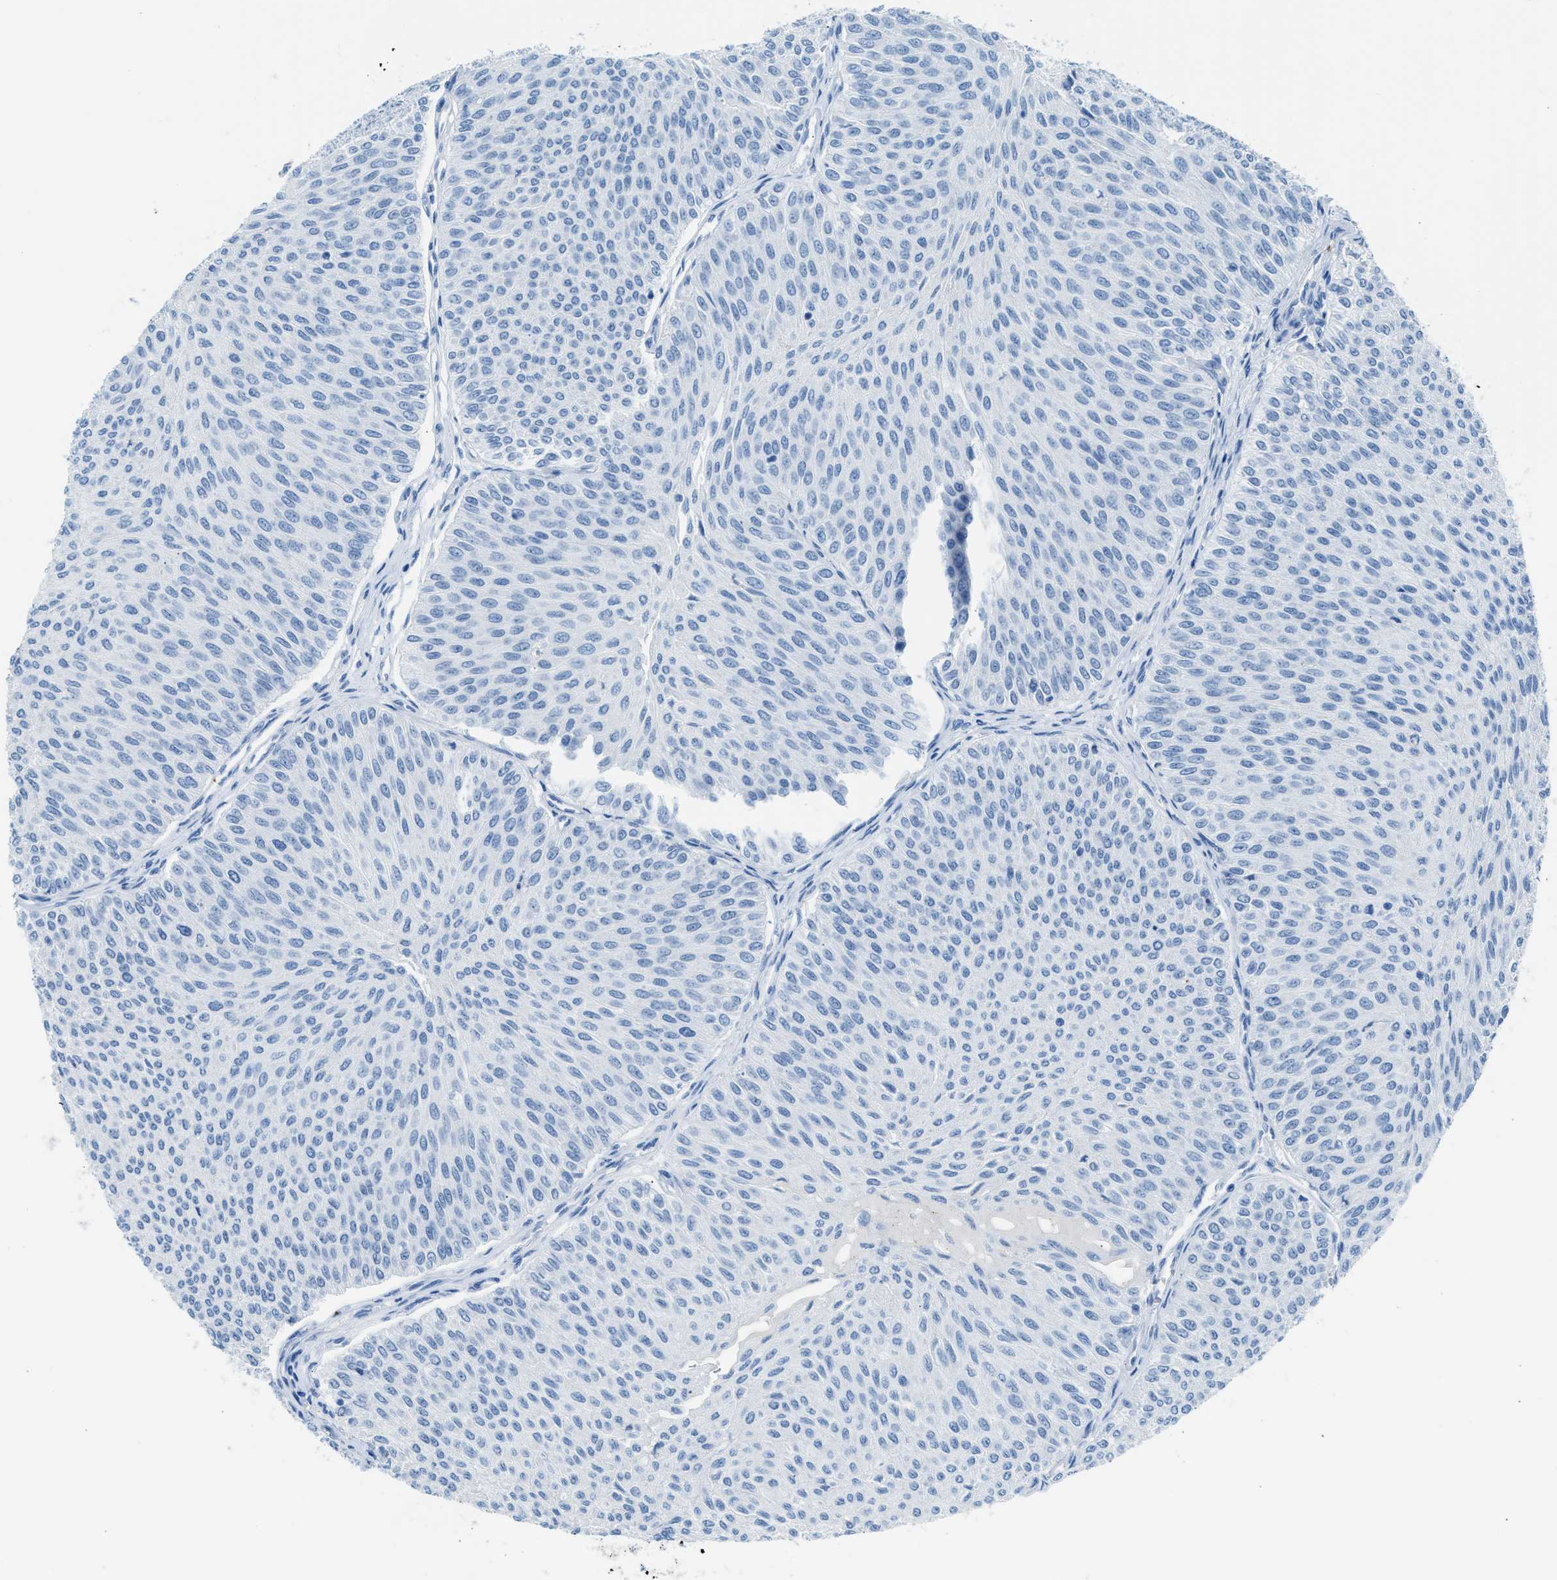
{"staining": {"intensity": "negative", "quantity": "none", "location": "none"}, "tissue": "urothelial cancer", "cell_type": "Tumor cells", "image_type": "cancer", "snomed": [{"axis": "morphology", "description": "Urothelial carcinoma, Low grade"}, {"axis": "topography", "description": "Urinary bladder"}], "caption": "An immunohistochemistry micrograph of low-grade urothelial carcinoma is shown. There is no staining in tumor cells of low-grade urothelial carcinoma.", "gene": "FAIM2", "patient": {"sex": "male", "age": 78}}